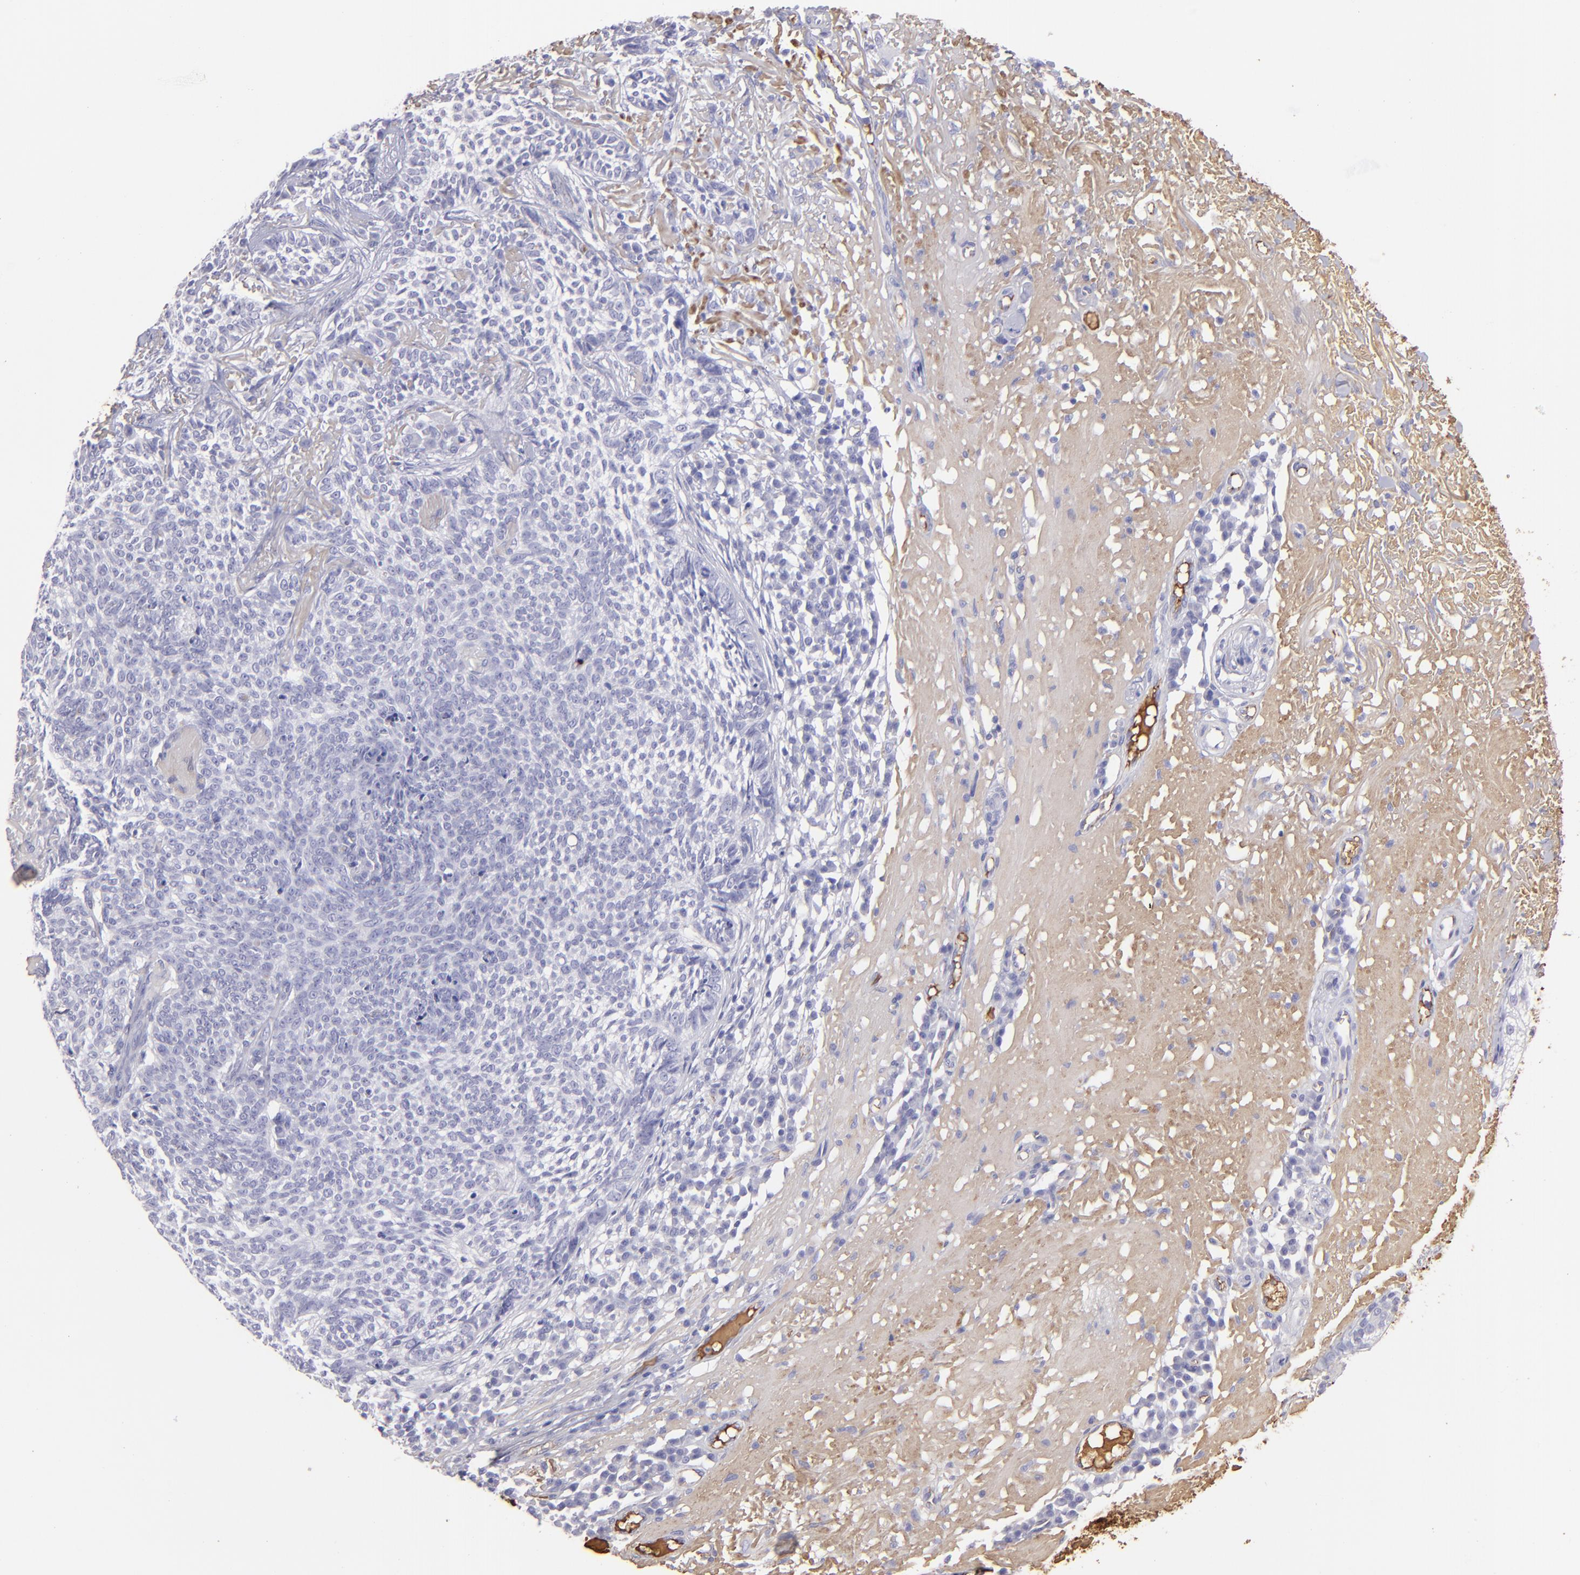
{"staining": {"intensity": "moderate", "quantity": "<25%", "location": "cytoplasmic/membranous"}, "tissue": "skin cancer", "cell_type": "Tumor cells", "image_type": "cancer", "snomed": [{"axis": "morphology", "description": "Basal cell carcinoma"}, {"axis": "topography", "description": "Skin"}], "caption": "Brown immunohistochemical staining in skin cancer (basal cell carcinoma) demonstrates moderate cytoplasmic/membranous staining in approximately <25% of tumor cells.", "gene": "FGB", "patient": {"sex": "female", "age": 89}}